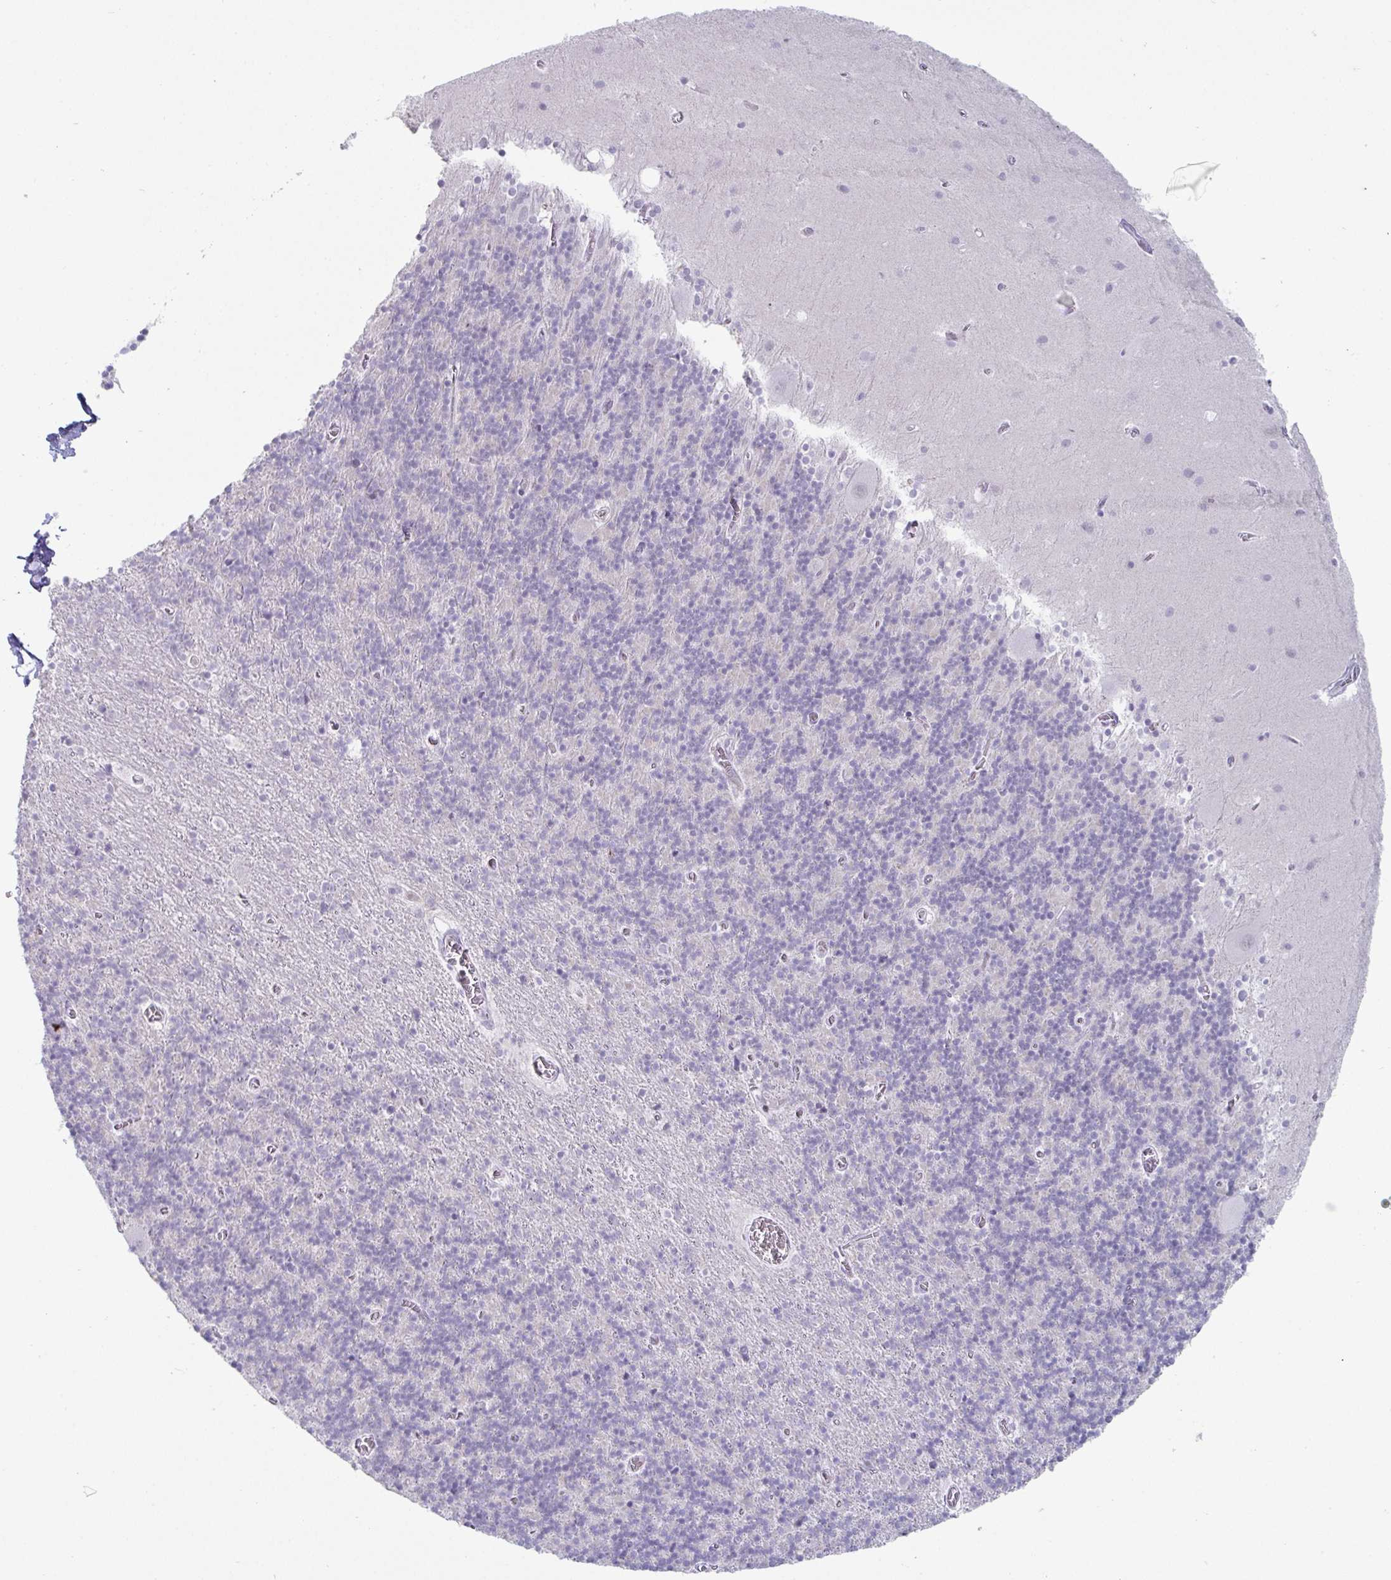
{"staining": {"intensity": "negative", "quantity": "none", "location": "none"}, "tissue": "cerebellum", "cell_type": "Cells in granular layer", "image_type": "normal", "snomed": [{"axis": "morphology", "description": "Normal tissue, NOS"}, {"axis": "topography", "description": "Cerebellum"}], "caption": "Cells in granular layer show no significant protein positivity in benign cerebellum. (DAB IHC, high magnification).", "gene": "VSIG10L", "patient": {"sex": "male", "age": 70}}